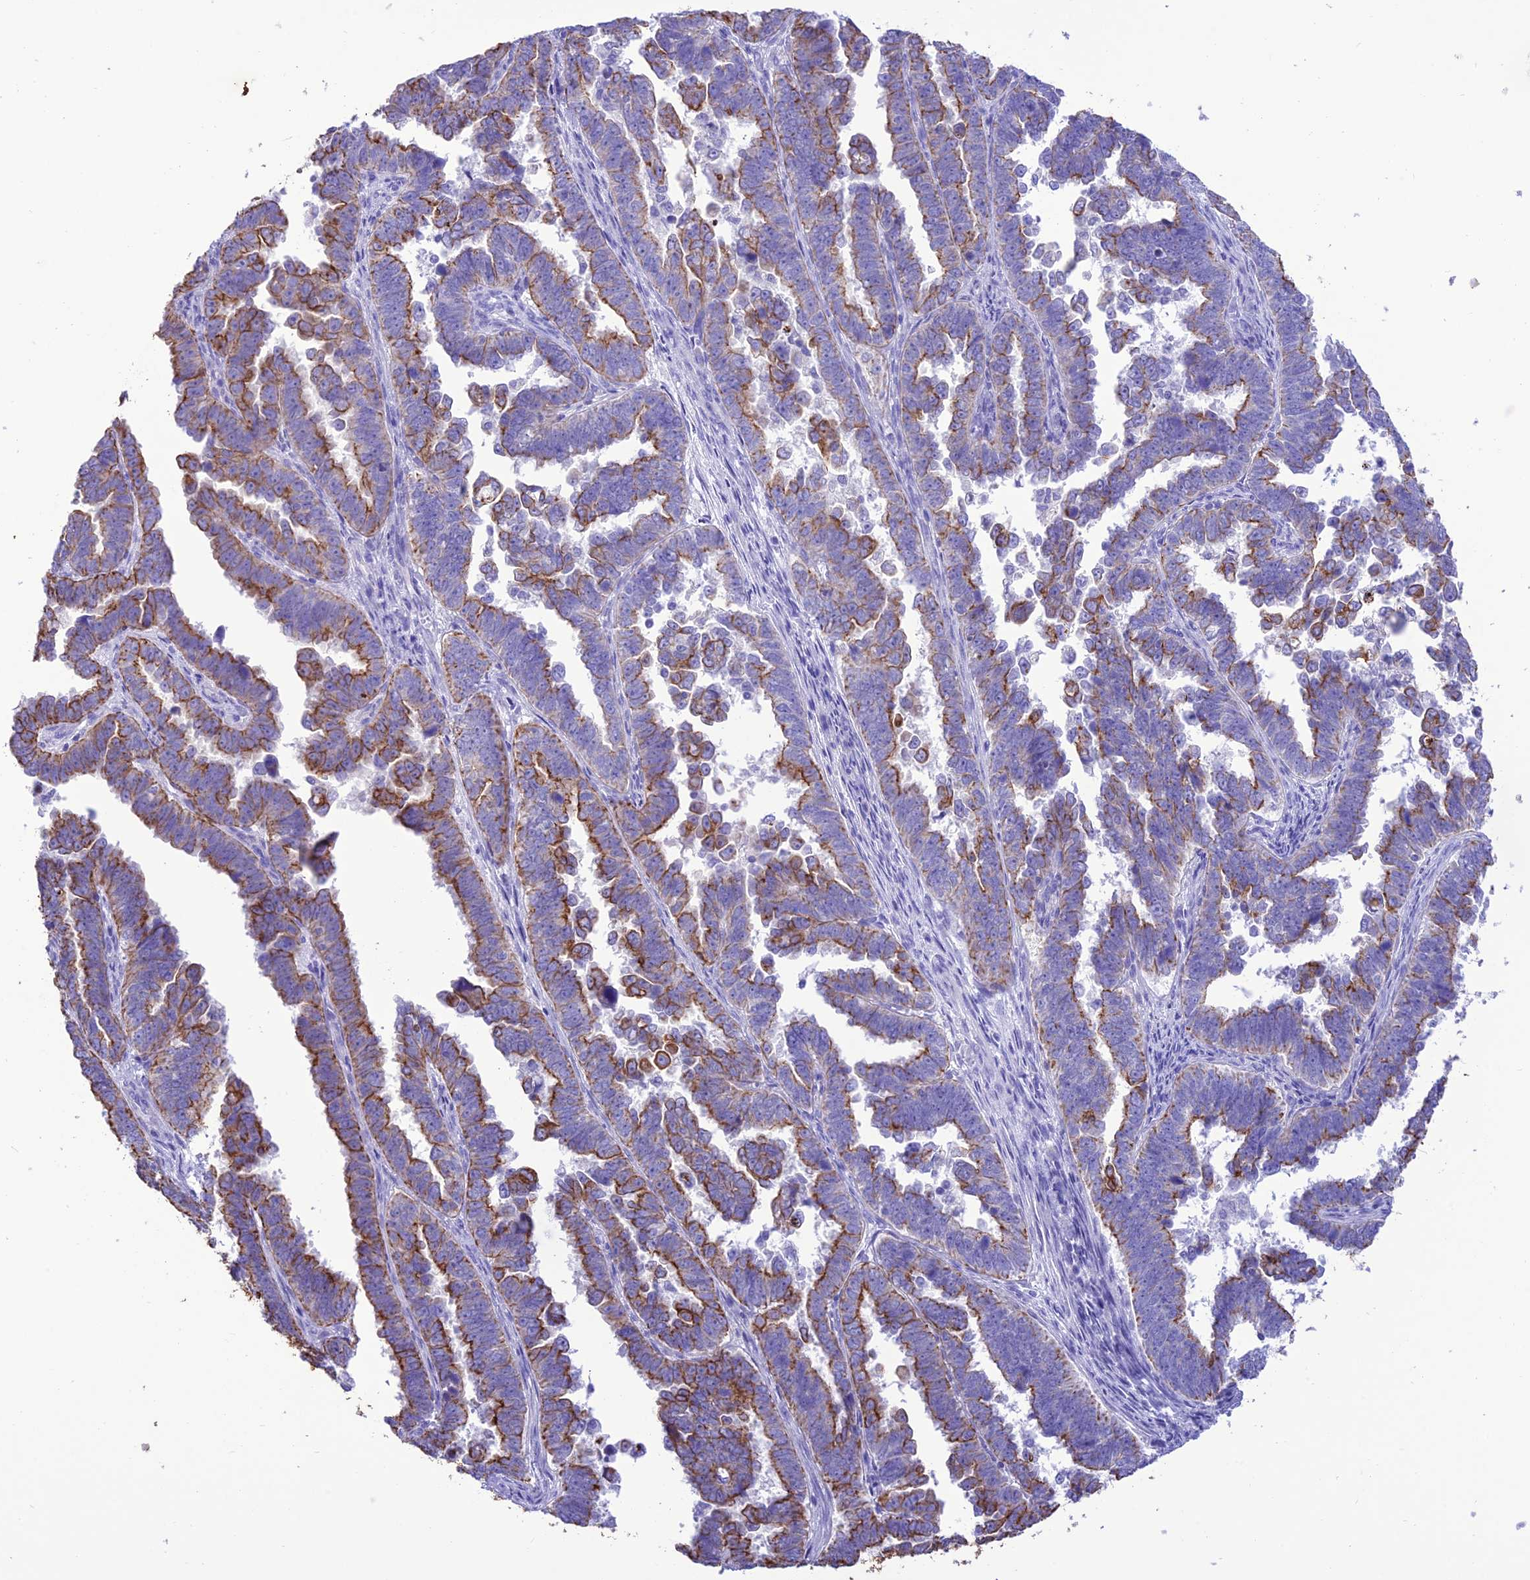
{"staining": {"intensity": "moderate", "quantity": ">75%", "location": "cytoplasmic/membranous"}, "tissue": "endometrial cancer", "cell_type": "Tumor cells", "image_type": "cancer", "snomed": [{"axis": "morphology", "description": "Adenocarcinoma, NOS"}, {"axis": "topography", "description": "Endometrium"}], "caption": "Moderate cytoplasmic/membranous expression for a protein is appreciated in approximately >75% of tumor cells of adenocarcinoma (endometrial) using immunohistochemistry (IHC).", "gene": "VPS52", "patient": {"sex": "female", "age": 75}}